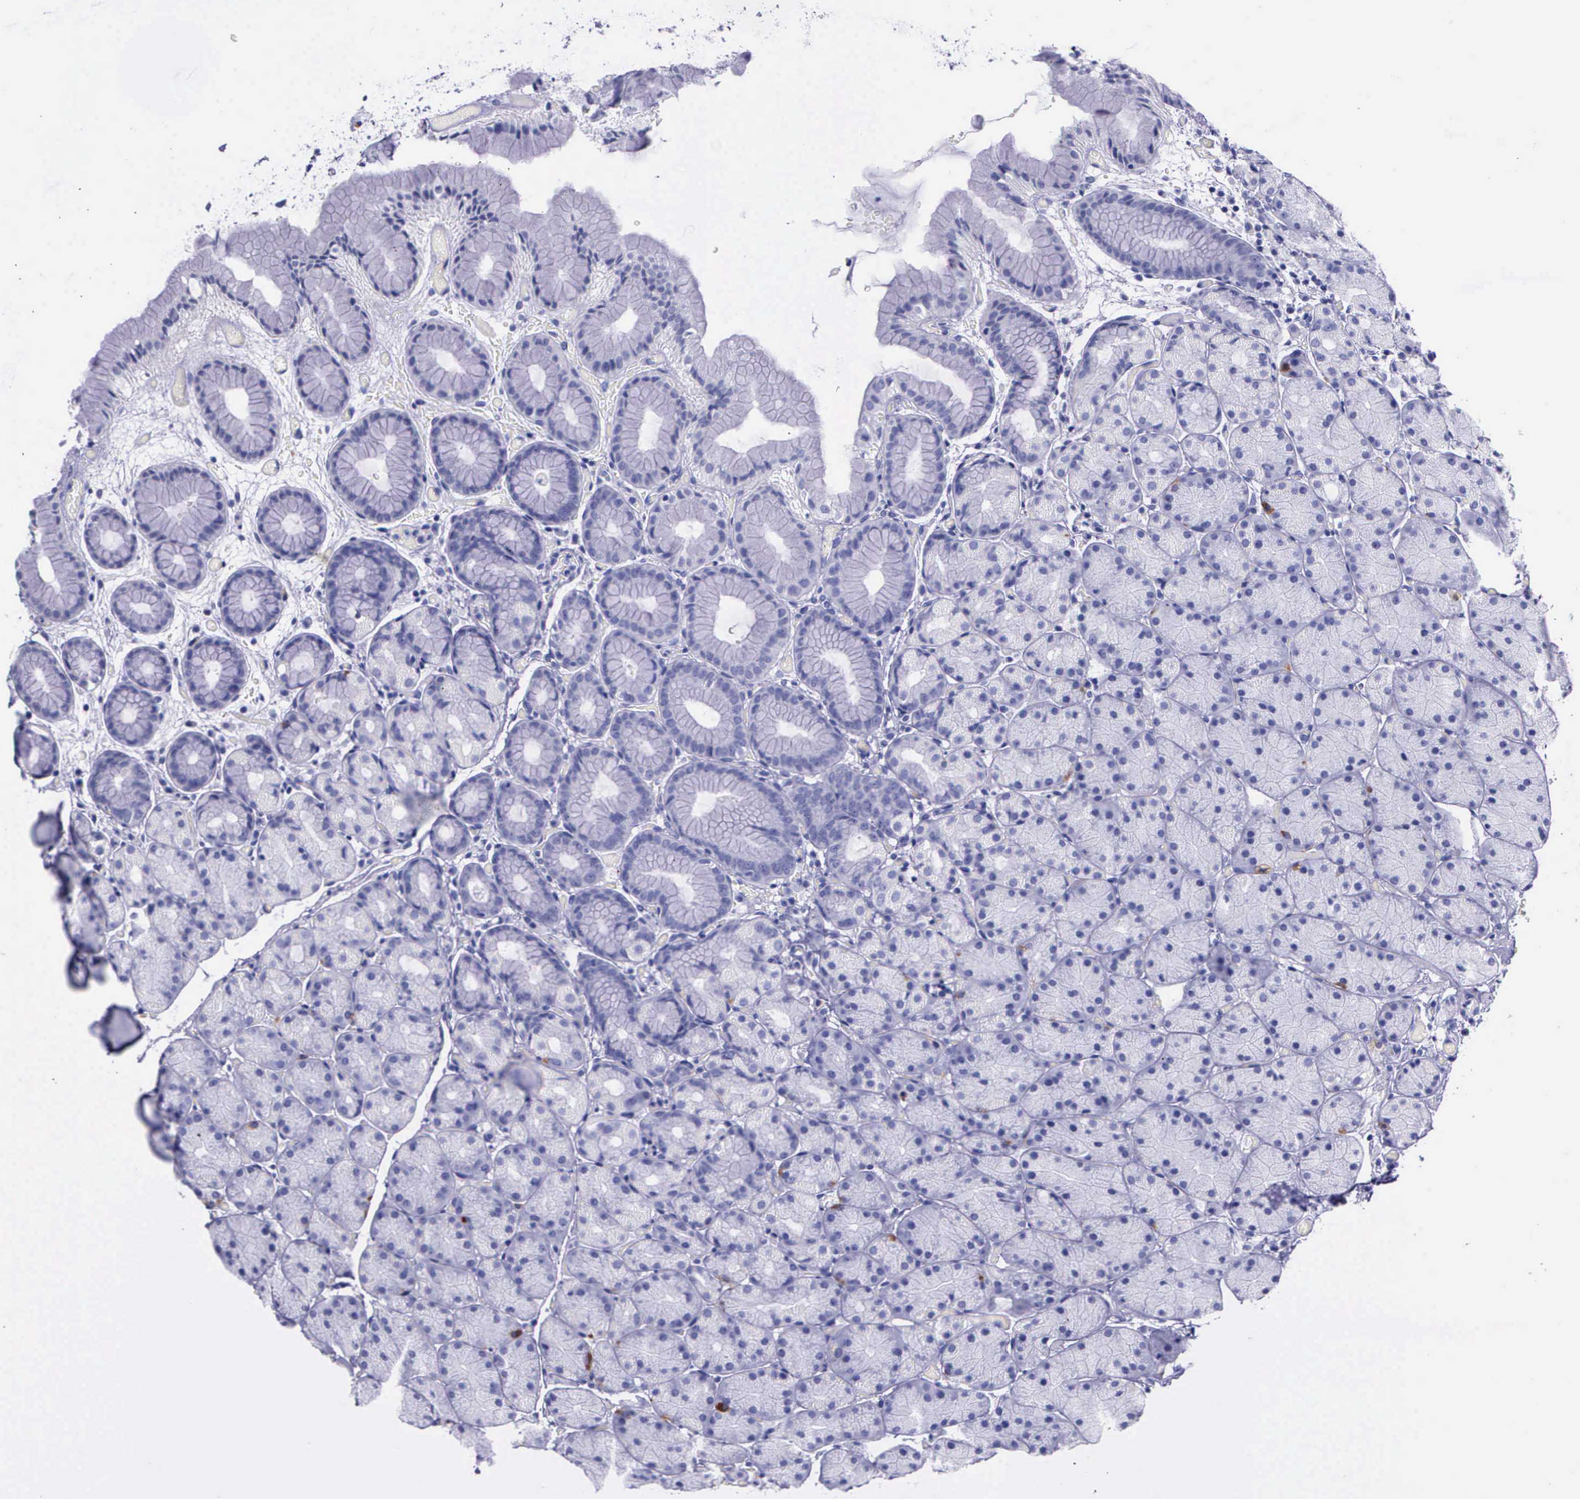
{"staining": {"intensity": "negative", "quantity": "none", "location": "none"}, "tissue": "stomach", "cell_type": "Glandular cells", "image_type": "normal", "snomed": [{"axis": "morphology", "description": "Normal tissue, NOS"}, {"axis": "topography", "description": "Stomach, upper"}], "caption": "Human stomach stained for a protein using immunohistochemistry displays no positivity in glandular cells.", "gene": "AHNAK2", "patient": {"sex": "male", "age": 47}}